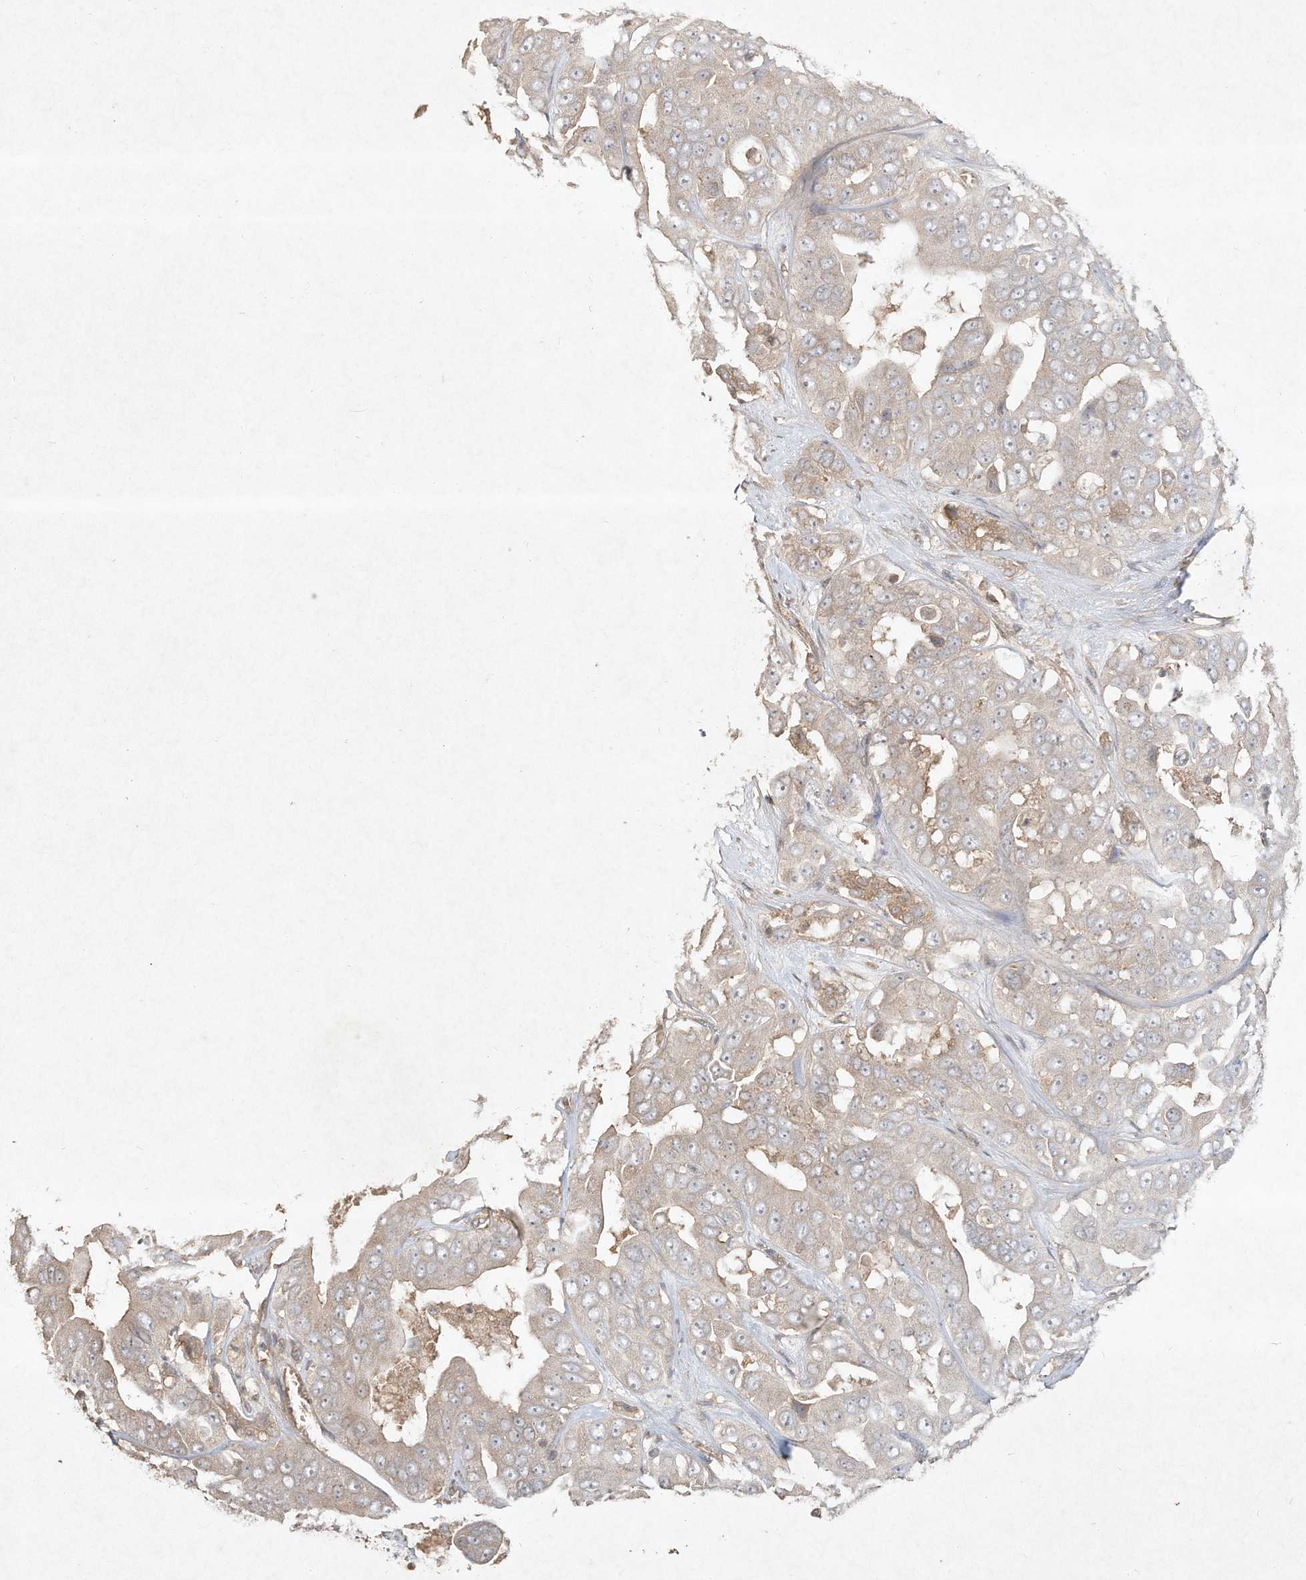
{"staining": {"intensity": "negative", "quantity": "none", "location": "none"}, "tissue": "liver cancer", "cell_type": "Tumor cells", "image_type": "cancer", "snomed": [{"axis": "morphology", "description": "Cholangiocarcinoma"}, {"axis": "topography", "description": "Liver"}], "caption": "High power microscopy image of an IHC histopathology image of liver cancer (cholangiocarcinoma), revealing no significant staining in tumor cells. The staining is performed using DAB (3,3'-diaminobenzidine) brown chromogen with nuclei counter-stained in using hematoxylin.", "gene": "DYNC1I2", "patient": {"sex": "female", "age": 52}}